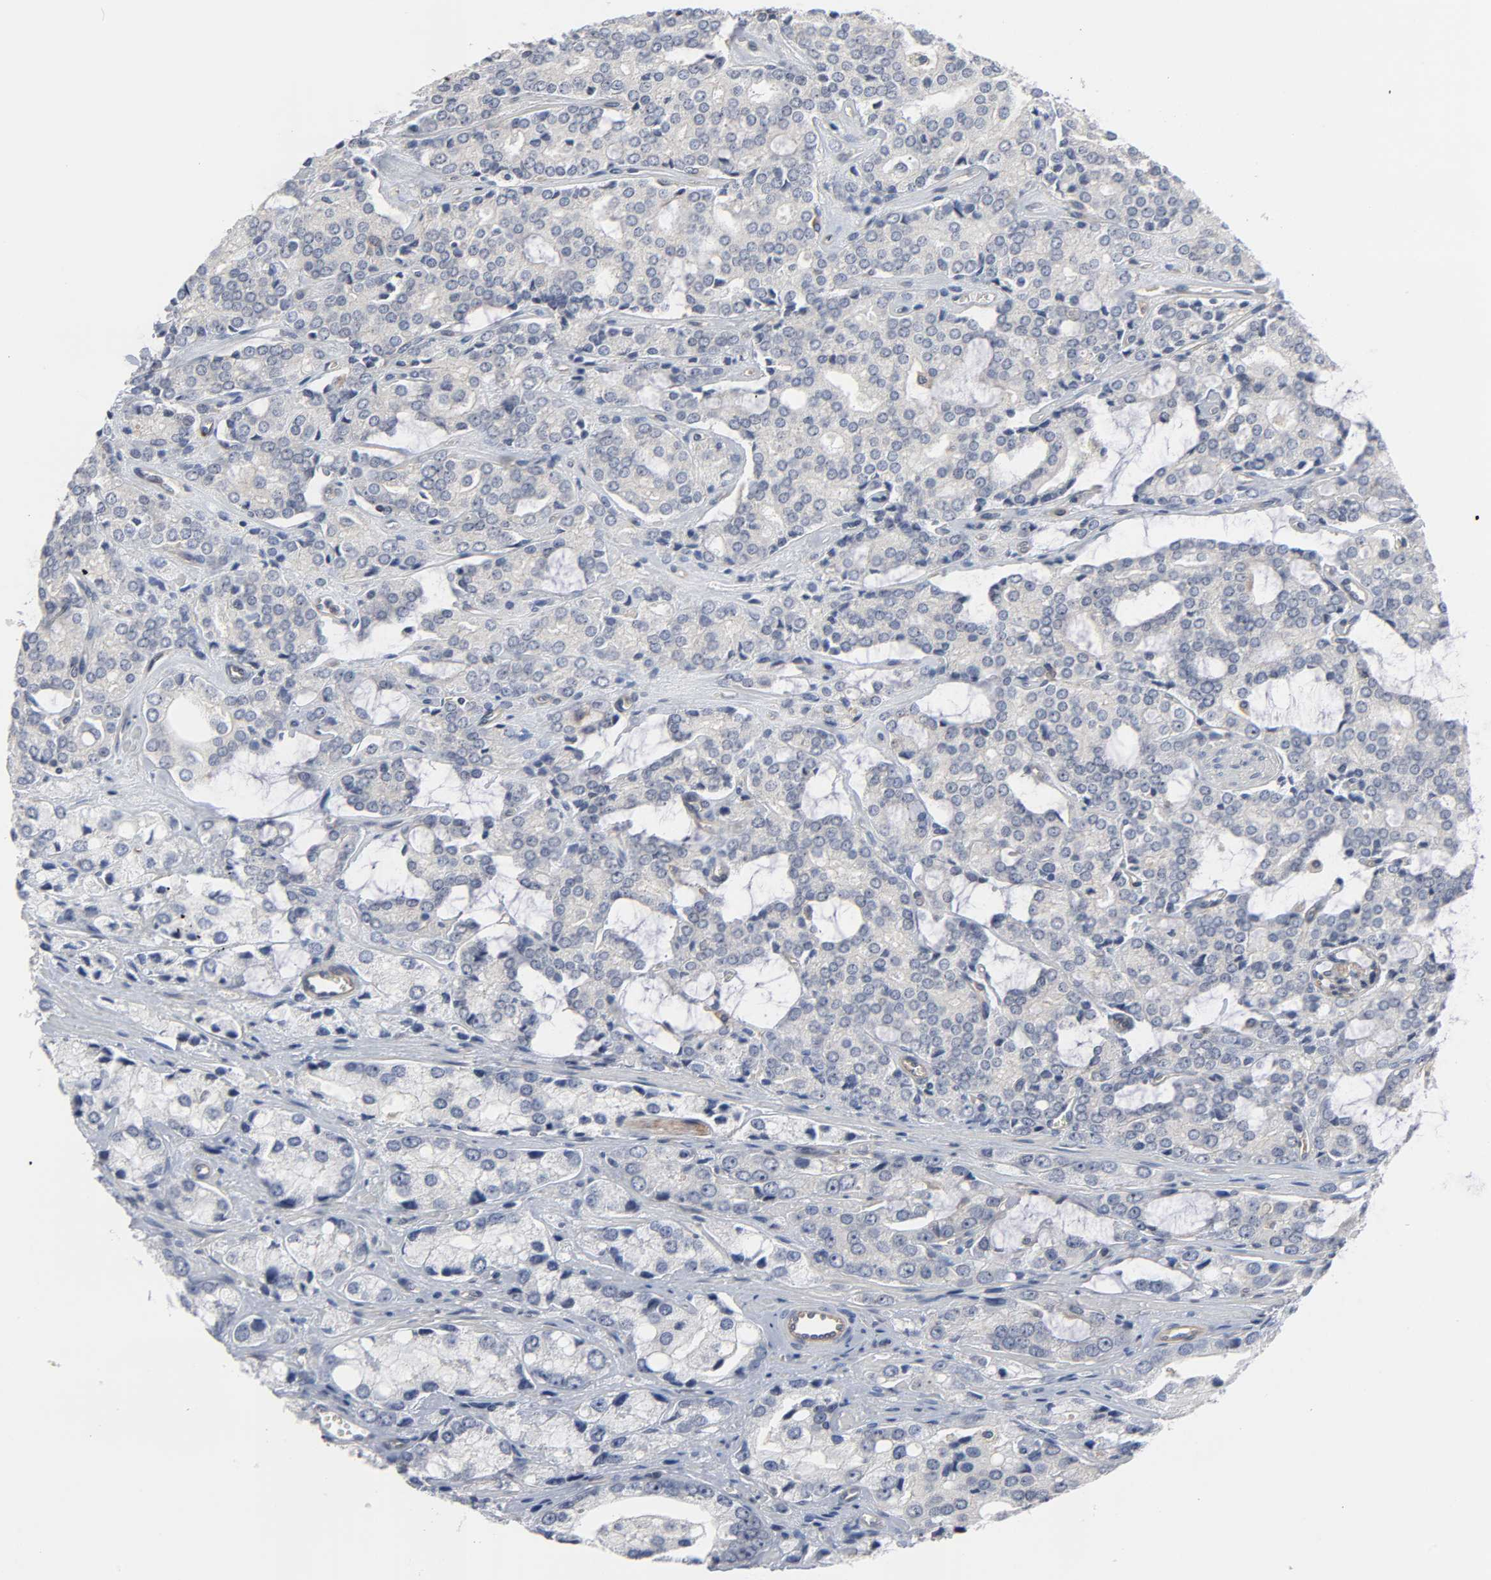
{"staining": {"intensity": "negative", "quantity": "none", "location": "none"}, "tissue": "prostate cancer", "cell_type": "Tumor cells", "image_type": "cancer", "snomed": [{"axis": "morphology", "description": "Adenocarcinoma, High grade"}, {"axis": "topography", "description": "Prostate"}], "caption": "A micrograph of human prostate high-grade adenocarcinoma is negative for staining in tumor cells.", "gene": "DDX10", "patient": {"sex": "male", "age": 67}}